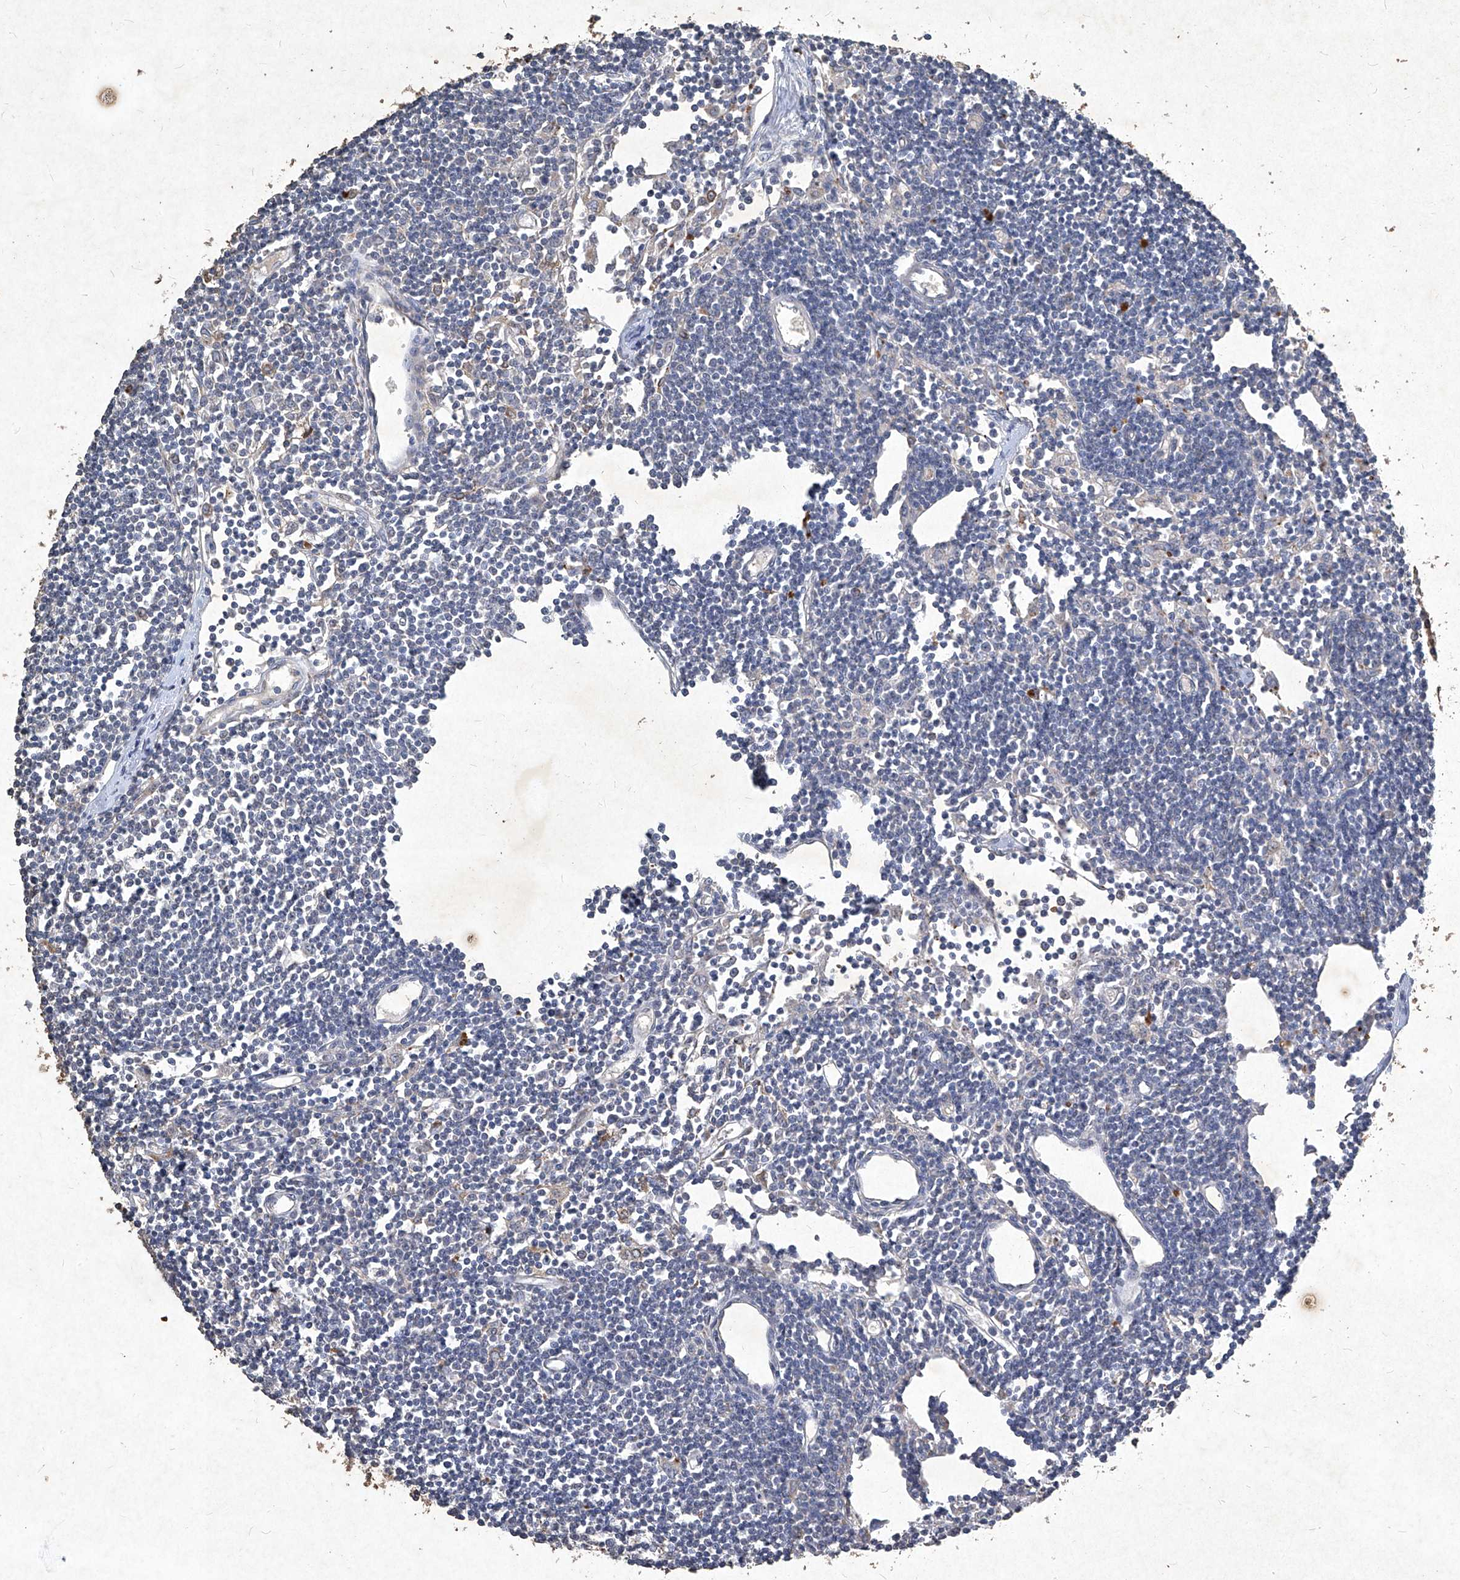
{"staining": {"intensity": "strong", "quantity": "<25%", "location": "cytoplasmic/membranous"}, "tissue": "lymph node", "cell_type": "Germinal center cells", "image_type": "normal", "snomed": [{"axis": "morphology", "description": "Normal tissue, NOS"}, {"axis": "topography", "description": "Lymph node"}], "caption": "Germinal center cells exhibit strong cytoplasmic/membranous expression in about <25% of cells in unremarkable lymph node. (brown staining indicates protein expression, while blue staining denotes nuclei).", "gene": "MED16", "patient": {"sex": "female", "age": 11}}